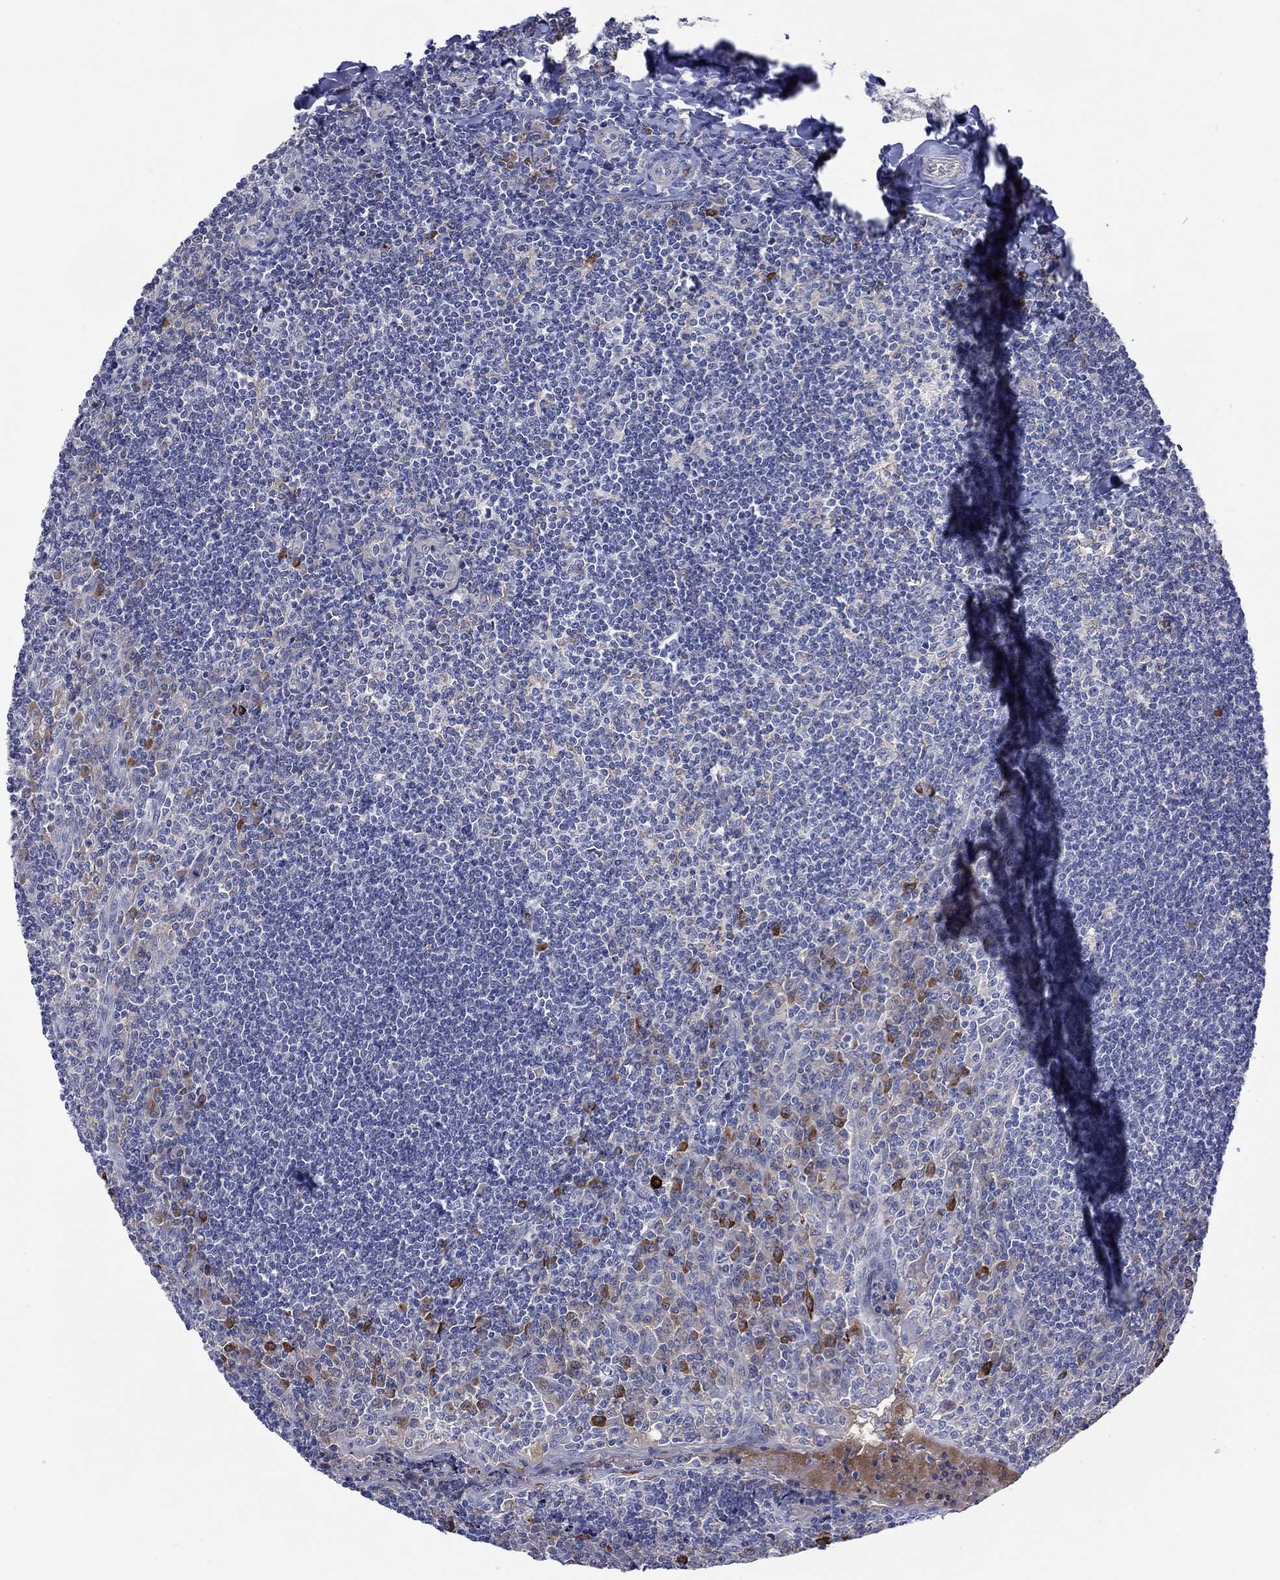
{"staining": {"intensity": "strong", "quantity": "<25%", "location": "cytoplasmic/membranous"}, "tissue": "tonsil", "cell_type": "Germinal center cells", "image_type": "normal", "snomed": [{"axis": "morphology", "description": "Normal tissue, NOS"}, {"axis": "topography", "description": "Tonsil"}], "caption": "A brown stain highlights strong cytoplasmic/membranous staining of a protein in germinal center cells of benign tonsil. (IHC, brightfield microscopy, high magnification).", "gene": "PLCL2", "patient": {"sex": "female", "age": 12}}